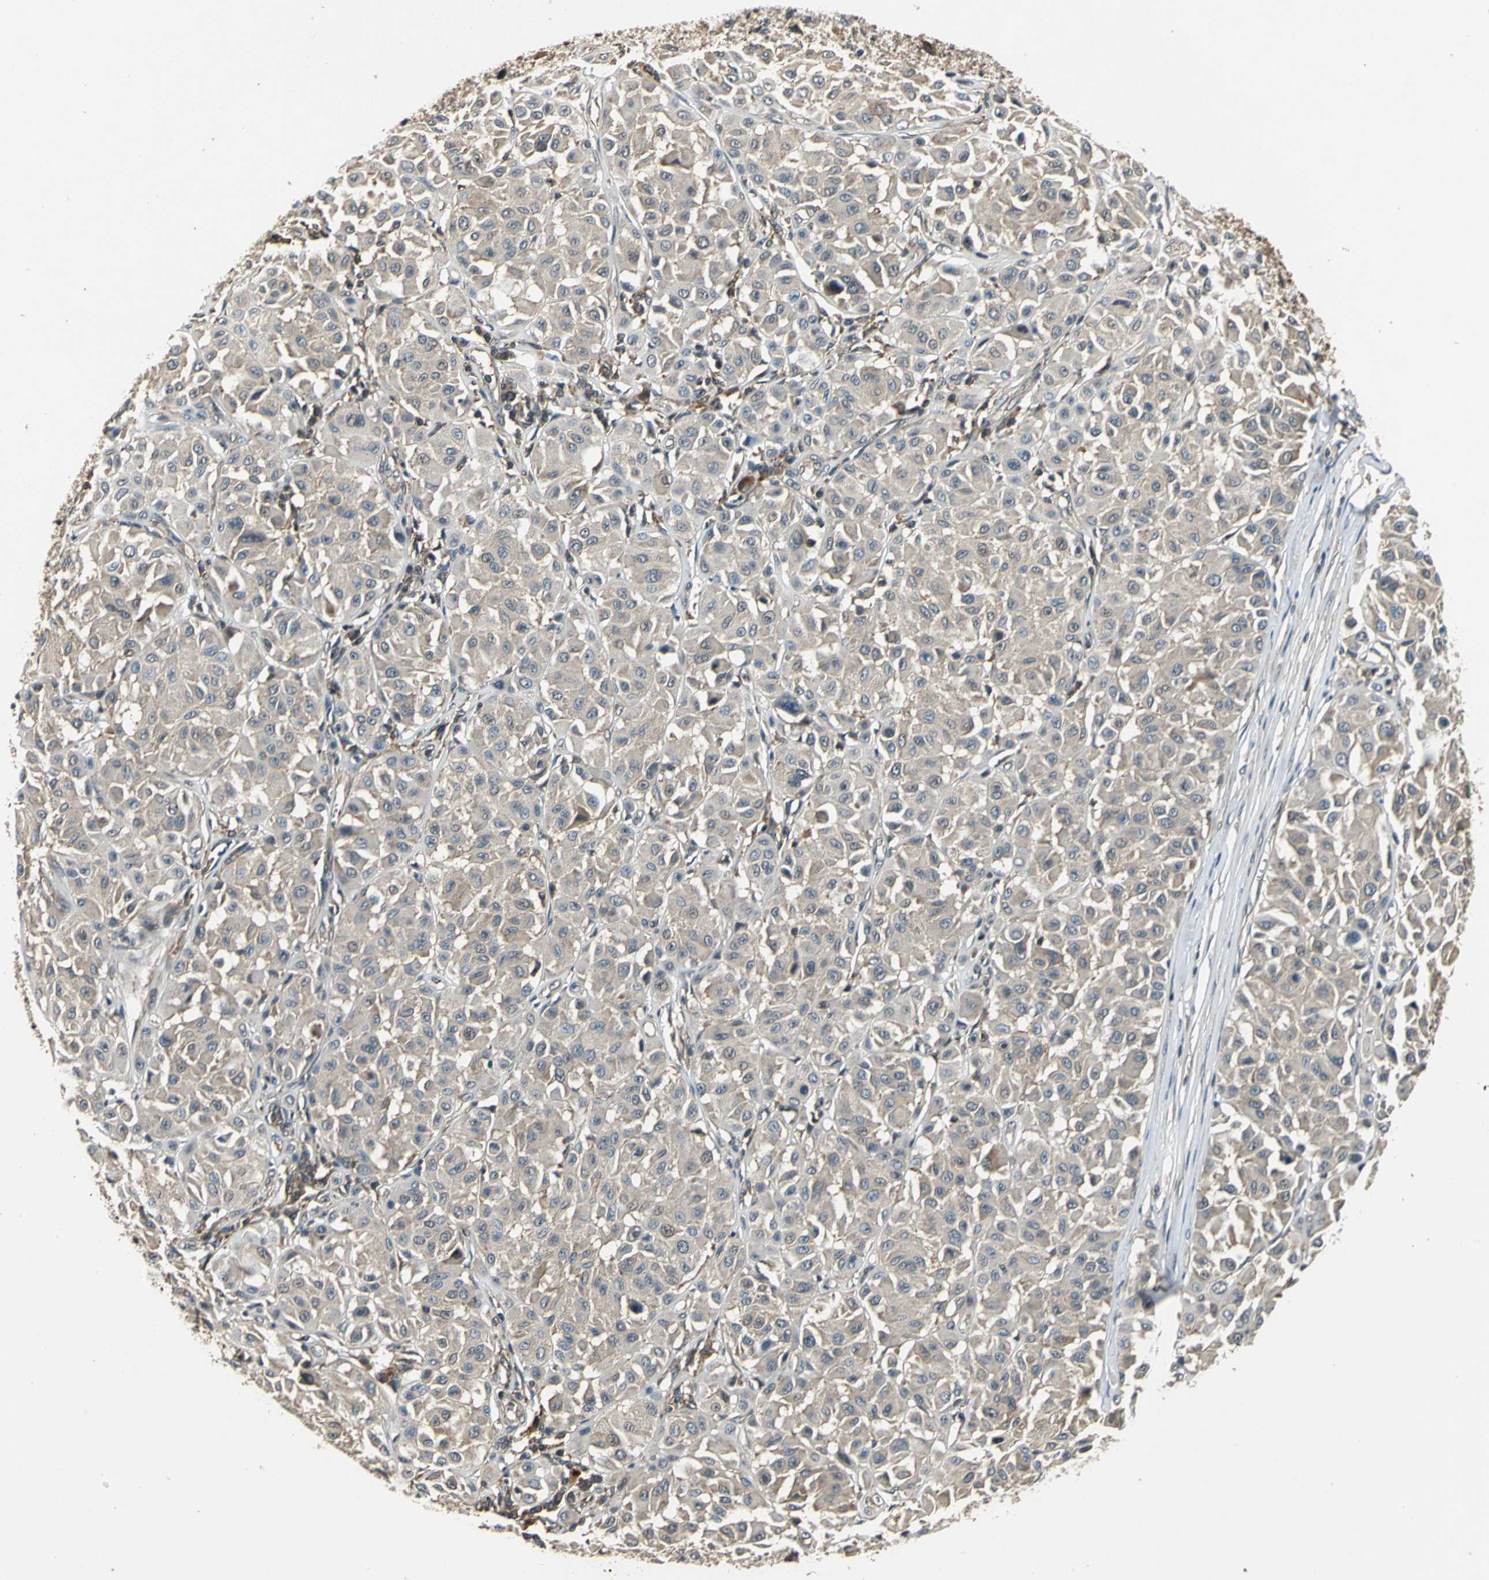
{"staining": {"intensity": "weak", "quantity": "<25%", "location": "cytoplasmic/membranous"}, "tissue": "melanoma", "cell_type": "Tumor cells", "image_type": "cancer", "snomed": [{"axis": "morphology", "description": "Malignant melanoma, Metastatic site"}, {"axis": "topography", "description": "Soft tissue"}], "caption": "An immunohistochemistry micrograph of malignant melanoma (metastatic site) is shown. There is no staining in tumor cells of malignant melanoma (metastatic site).", "gene": "EIF2B2", "patient": {"sex": "male", "age": 41}}